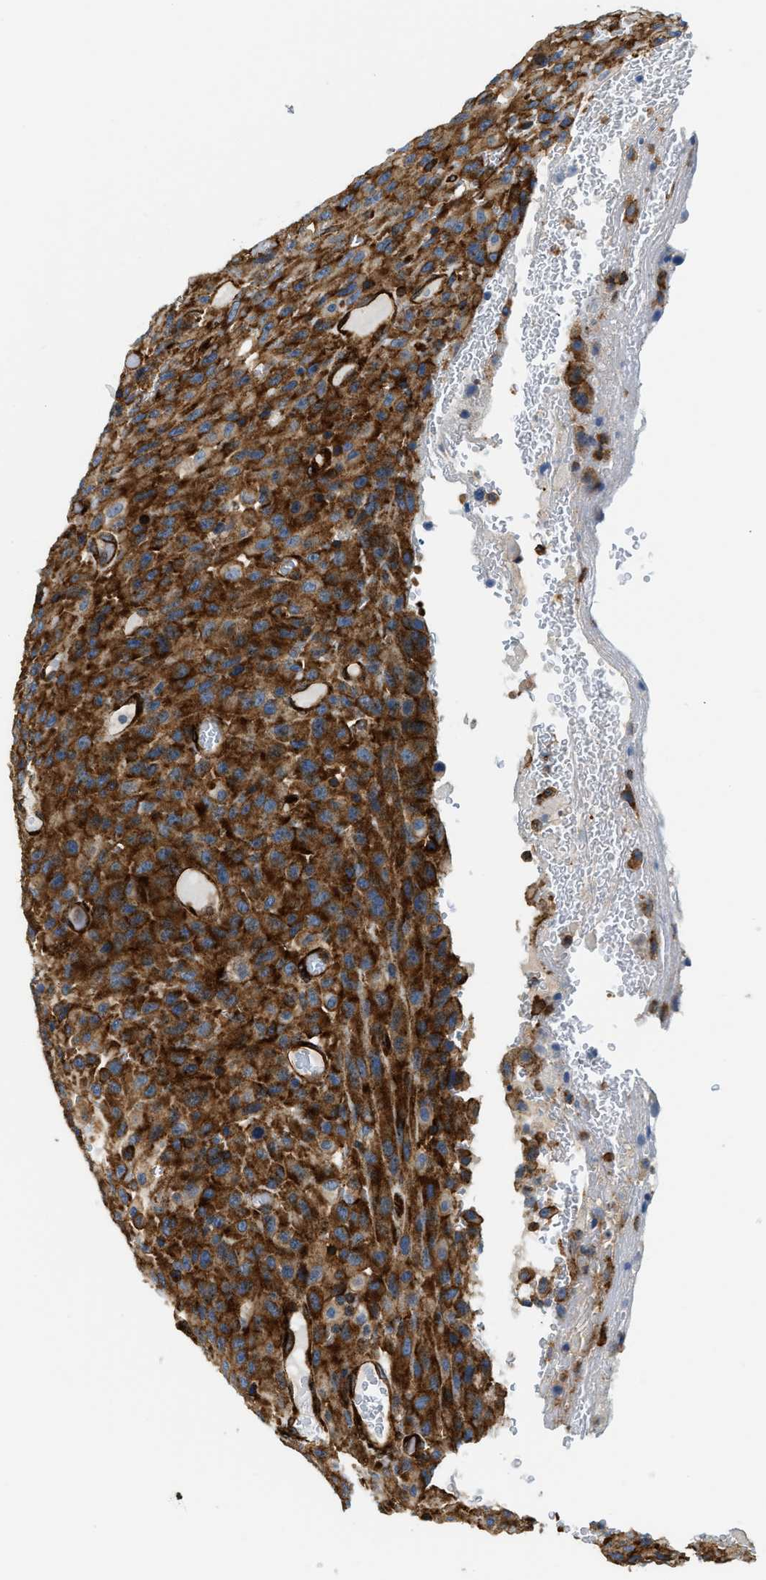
{"staining": {"intensity": "strong", "quantity": ">75%", "location": "cytoplasmic/membranous"}, "tissue": "urothelial cancer", "cell_type": "Tumor cells", "image_type": "cancer", "snomed": [{"axis": "morphology", "description": "Urothelial carcinoma, High grade"}, {"axis": "topography", "description": "Urinary bladder"}], "caption": "Immunohistochemical staining of high-grade urothelial carcinoma demonstrates high levels of strong cytoplasmic/membranous protein positivity in approximately >75% of tumor cells. (DAB (3,3'-diaminobenzidine) IHC, brown staining for protein, blue staining for nuclei).", "gene": "HIP1", "patient": {"sex": "male", "age": 66}}